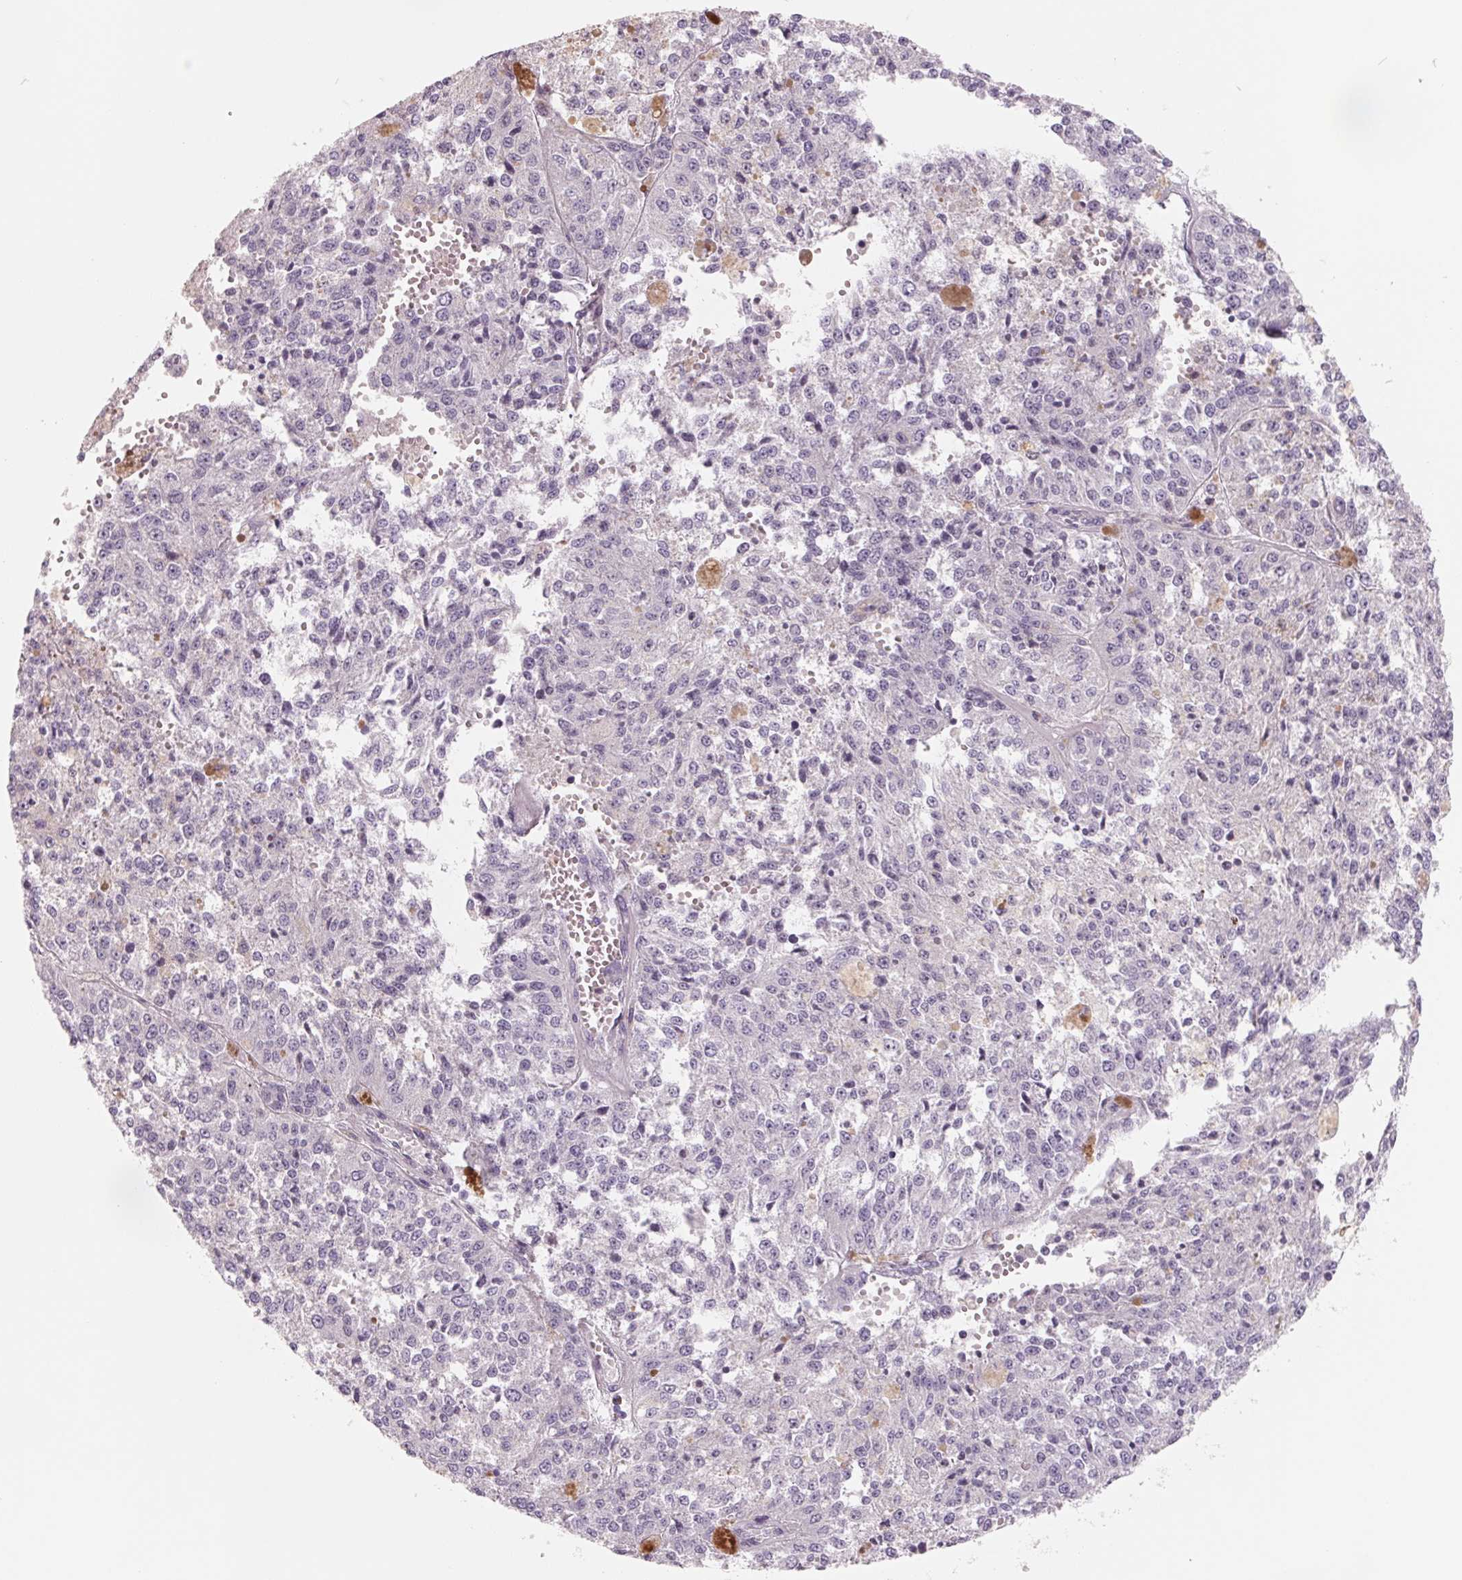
{"staining": {"intensity": "negative", "quantity": "none", "location": "none"}, "tissue": "melanoma", "cell_type": "Tumor cells", "image_type": "cancer", "snomed": [{"axis": "morphology", "description": "Malignant melanoma, Metastatic site"}, {"axis": "topography", "description": "Lymph node"}], "caption": "High power microscopy micrograph of an immunohistochemistry micrograph of malignant melanoma (metastatic site), revealing no significant staining in tumor cells.", "gene": "FTCD", "patient": {"sex": "female", "age": 64}}